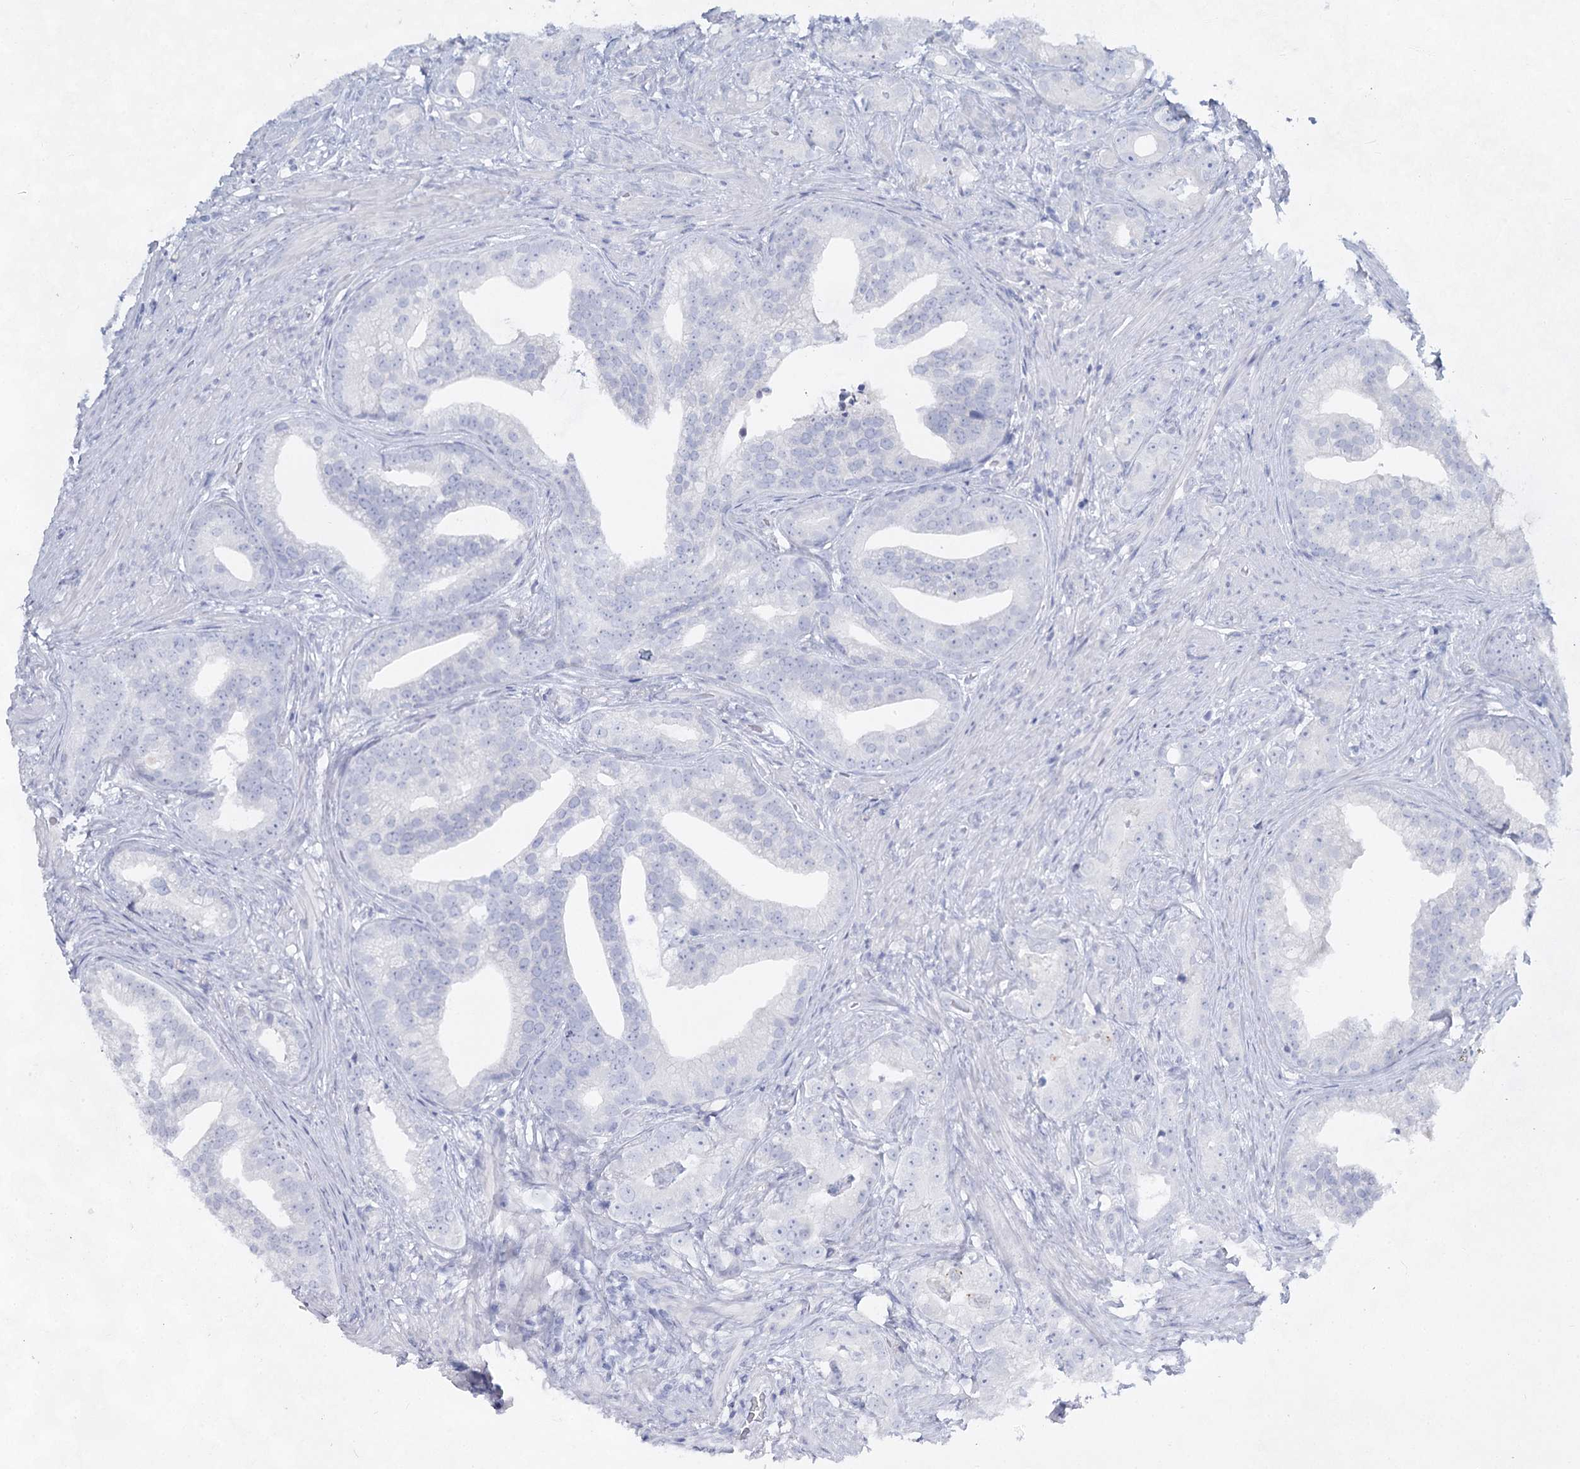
{"staining": {"intensity": "negative", "quantity": "none", "location": "none"}, "tissue": "prostate cancer", "cell_type": "Tumor cells", "image_type": "cancer", "snomed": [{"axis": "morphology", "description": "Adenocarcinoma, Low grade"}, {"axis": "topography", "description": "Prostate"}], "caption": "The image reveals no significant positivity in tumor cells of adenocarcinoma (low-grade) (prostate). The staining is performed using DAB (3,3'-diaminobenzidine) brown chromogen with nuclei counter-stained in using hematoxylin.", "gene": "SLC17A2", "patient": {"sex": "male", "age": 71}}